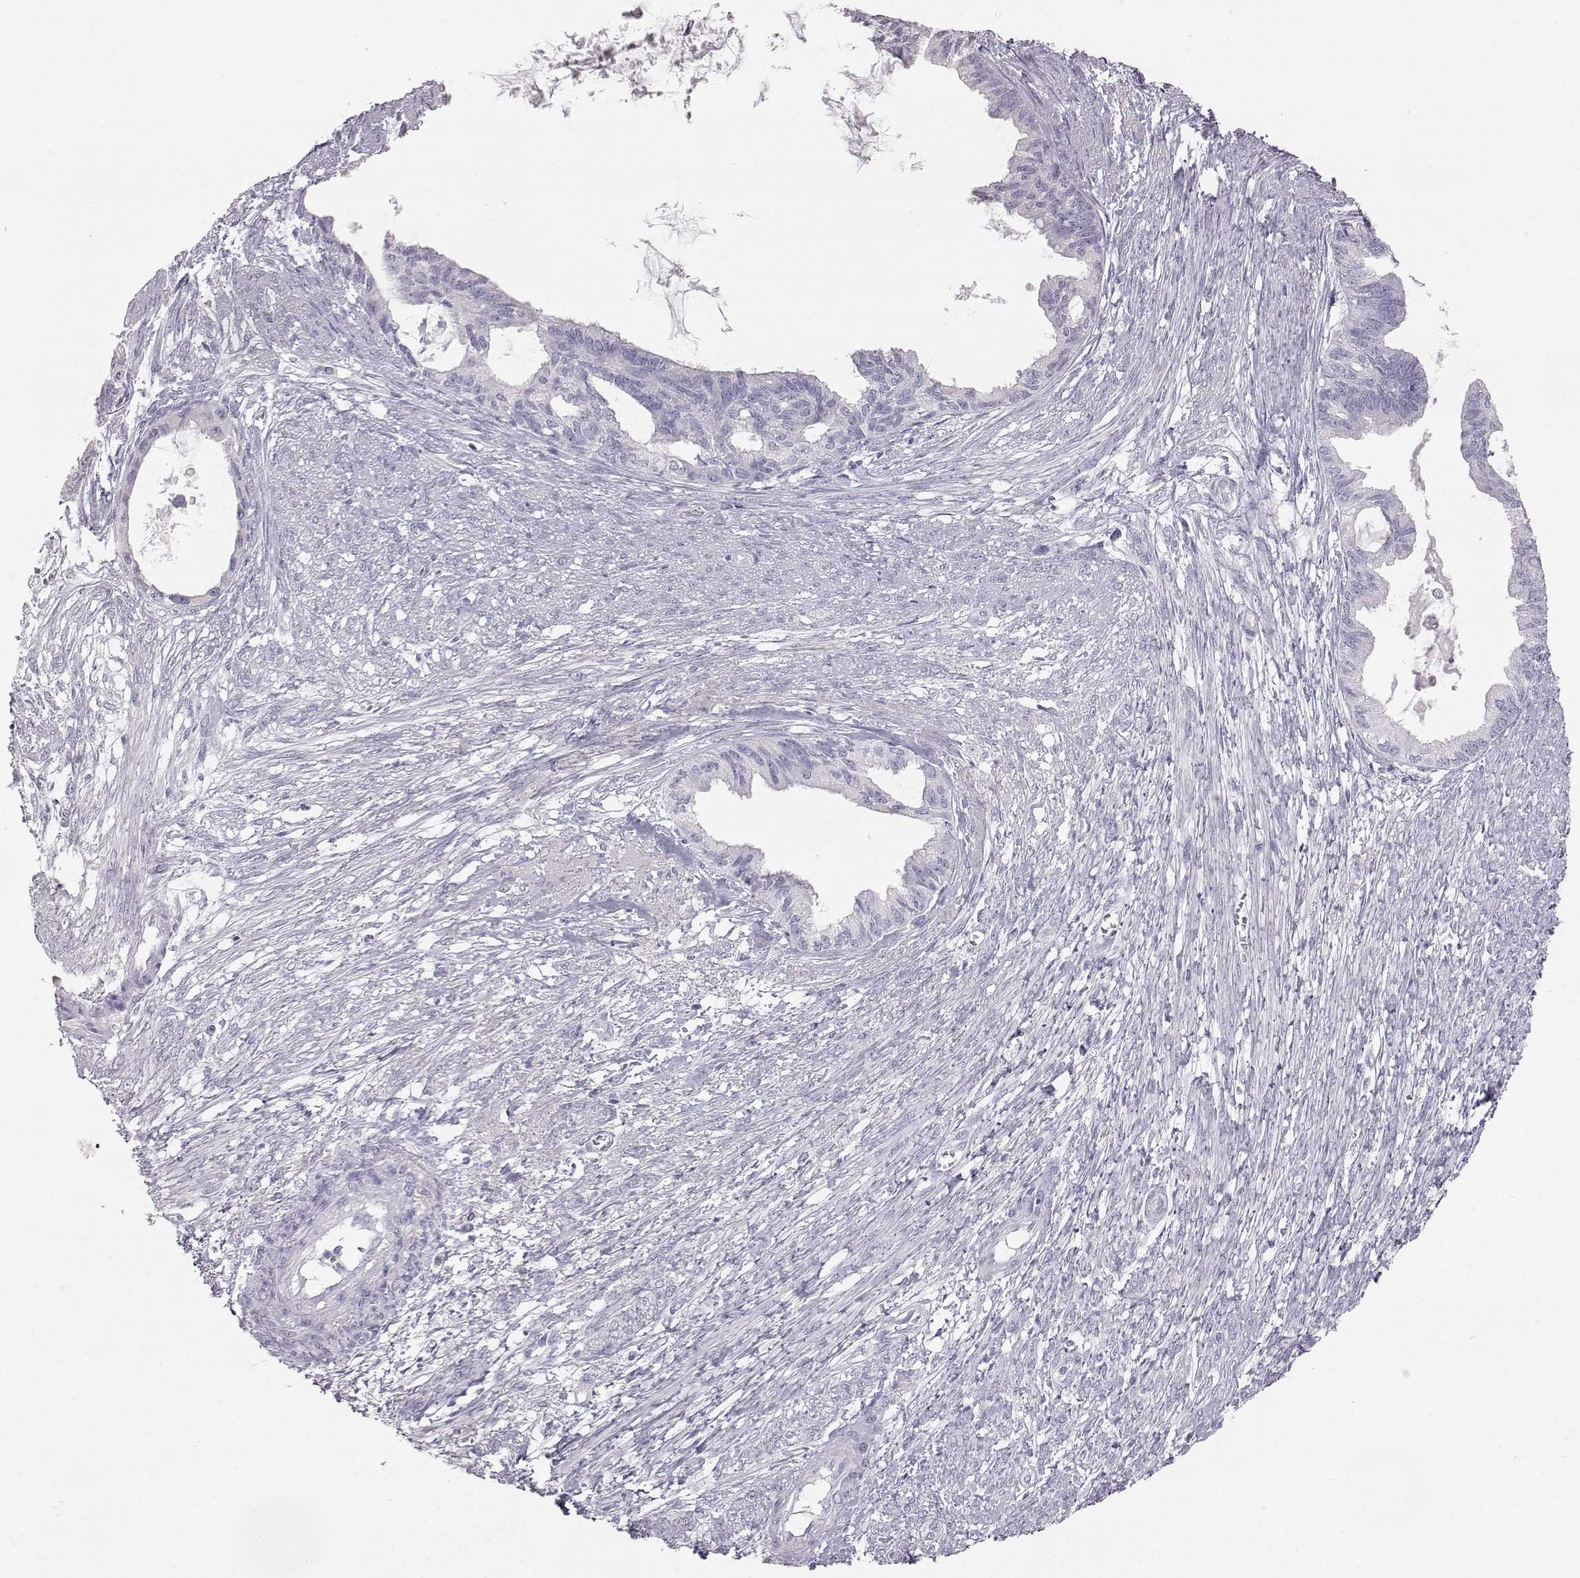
{"staining": {"intensity": "negative", "quantity": "none", "location": "none"}, "tissue": "endometrial cancer", "cell_type": "Tumor cells", "image_type": "cancer", "snomed": [{"axis": "morphology", "description": "Adenocarcinoma, NOS"}, {"axis": "topography", "description": "Endometrium"}], "caption": "DAB (3,3'-diaminobenzidine) immunohistochemical staining of endometrial adenocarcinoma reveals no significant staining in tumor cells. The staining is performed using DAB brown chromogen with nuclei counter-stained in using hematoxylin.", "gene": "KRT33A", "patient": {"sex": "female", "age": 86}}